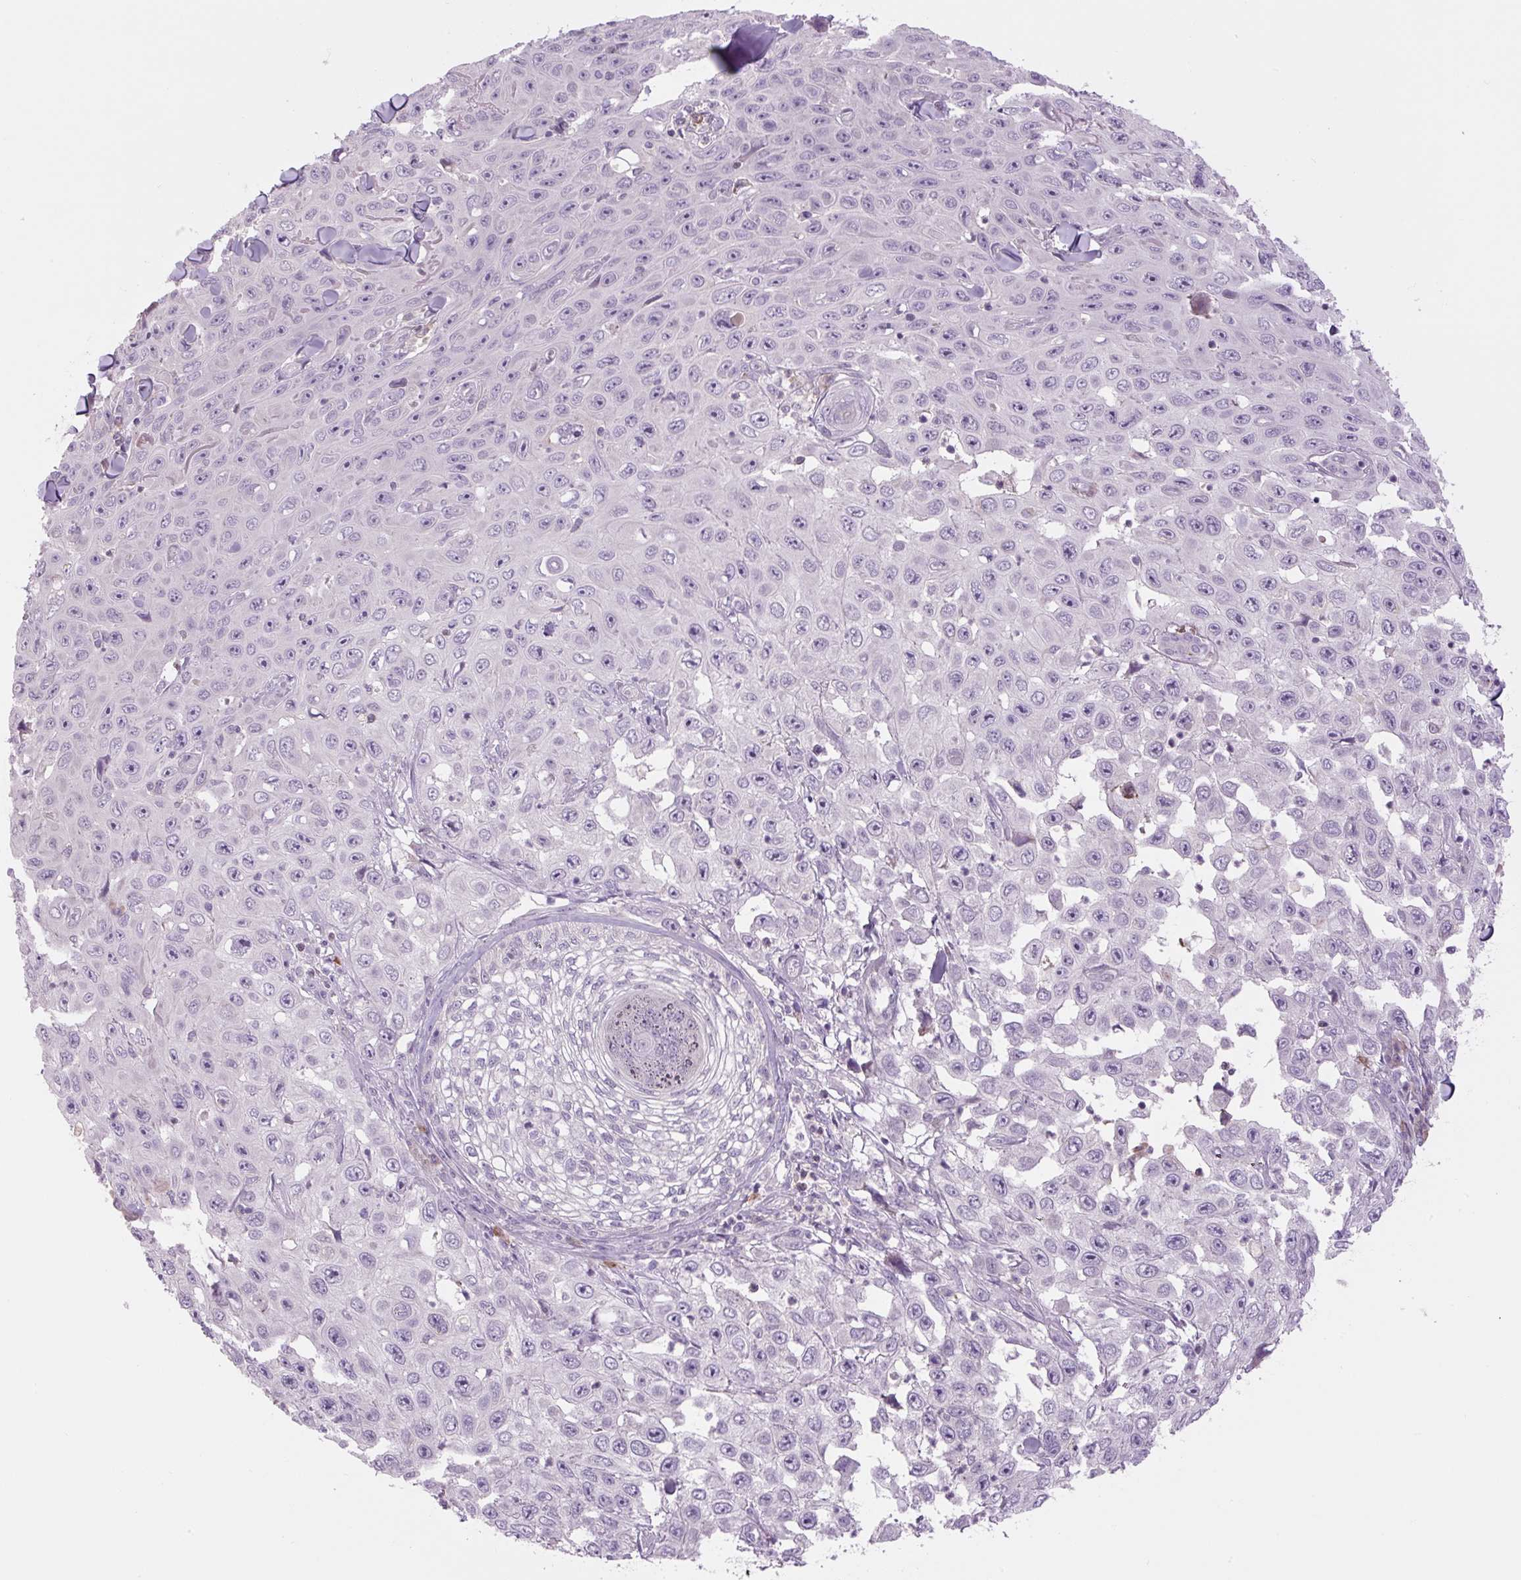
{"staining": {"intensity": "negative", "quantity": "none", "location": "none"}, "tissue": "skin cancer", "cell_type": "Tumor cells", "image_type": "cancer", "snomed": [{"axis": "morphology", "description": "Squamous cell carcinoma, NOS"}, {"axis": "topography", "description": "Skin"}], "caption": "A high-resolution image shows immunohistochemistry staining of skin cancer, which reveals no significant expression in tumor cells. (DAB (3,3'-diaminobenzidine) immunohistochemistry with hematoxylin counter stain).", "gene": "TMEM100", "patient": {"sex": "male", "age": 82}}